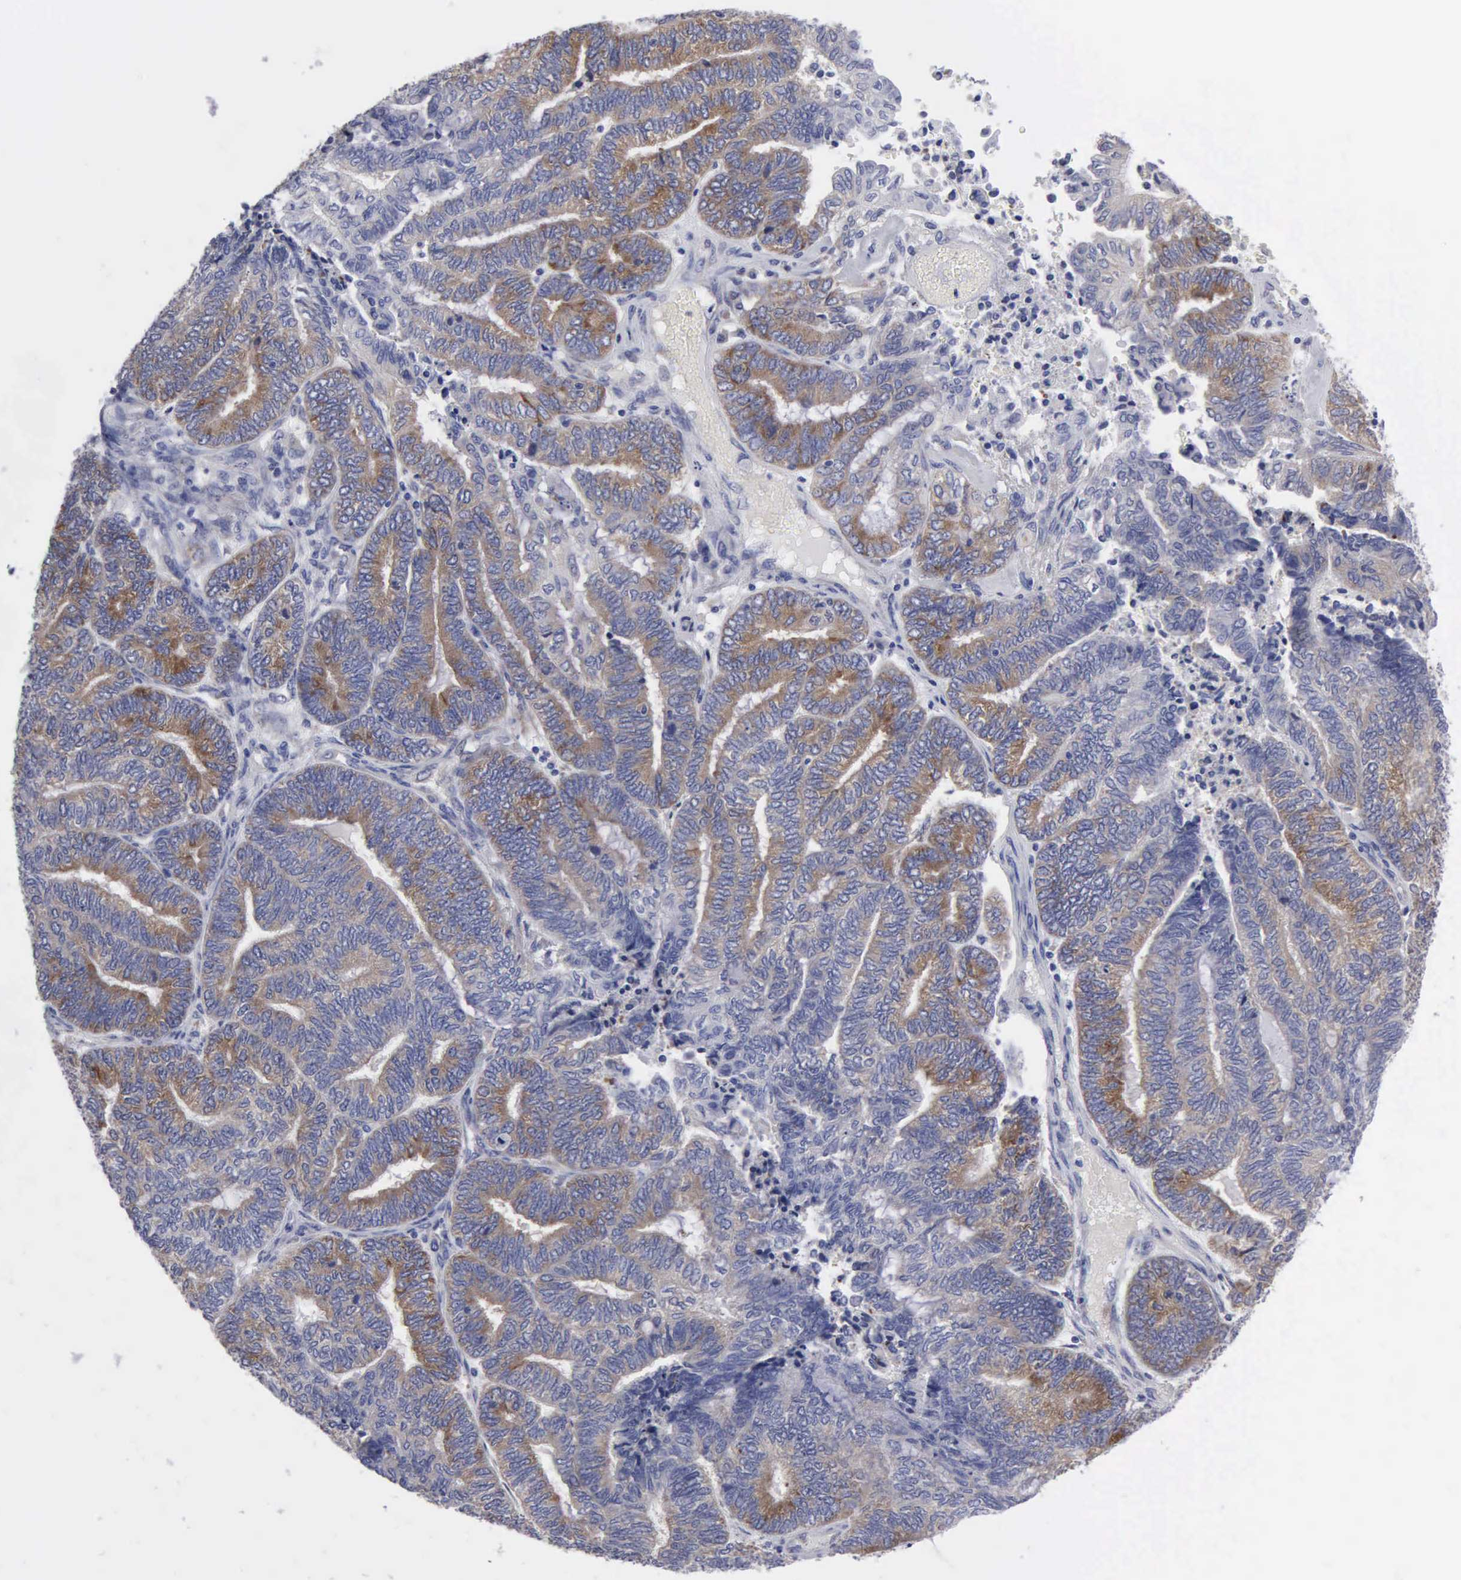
{"staining": {"intensity": "moderate", "quantity": "25%-75%", "location": "cytoplasmic/membranous"}, "tissue": "endometrial cancer", "cell_type": "Tumor cells", "image_type": "cancer", "snomed": [{"axis": "morphology", "description": "Adenocarcinoma, NOS"}, {"axis": "topography", "description": "Uterus"}, {"axis": "topography", "description": "Endometrium"}], "caption": "This is an image of IHC staining of adenocarcinoma (endometrial), which shows moderate staining in the cytoplasmic/membranous of tumor cells.", "gene": "TXLNG", "patient": {"sex": "female", "age": 70}}